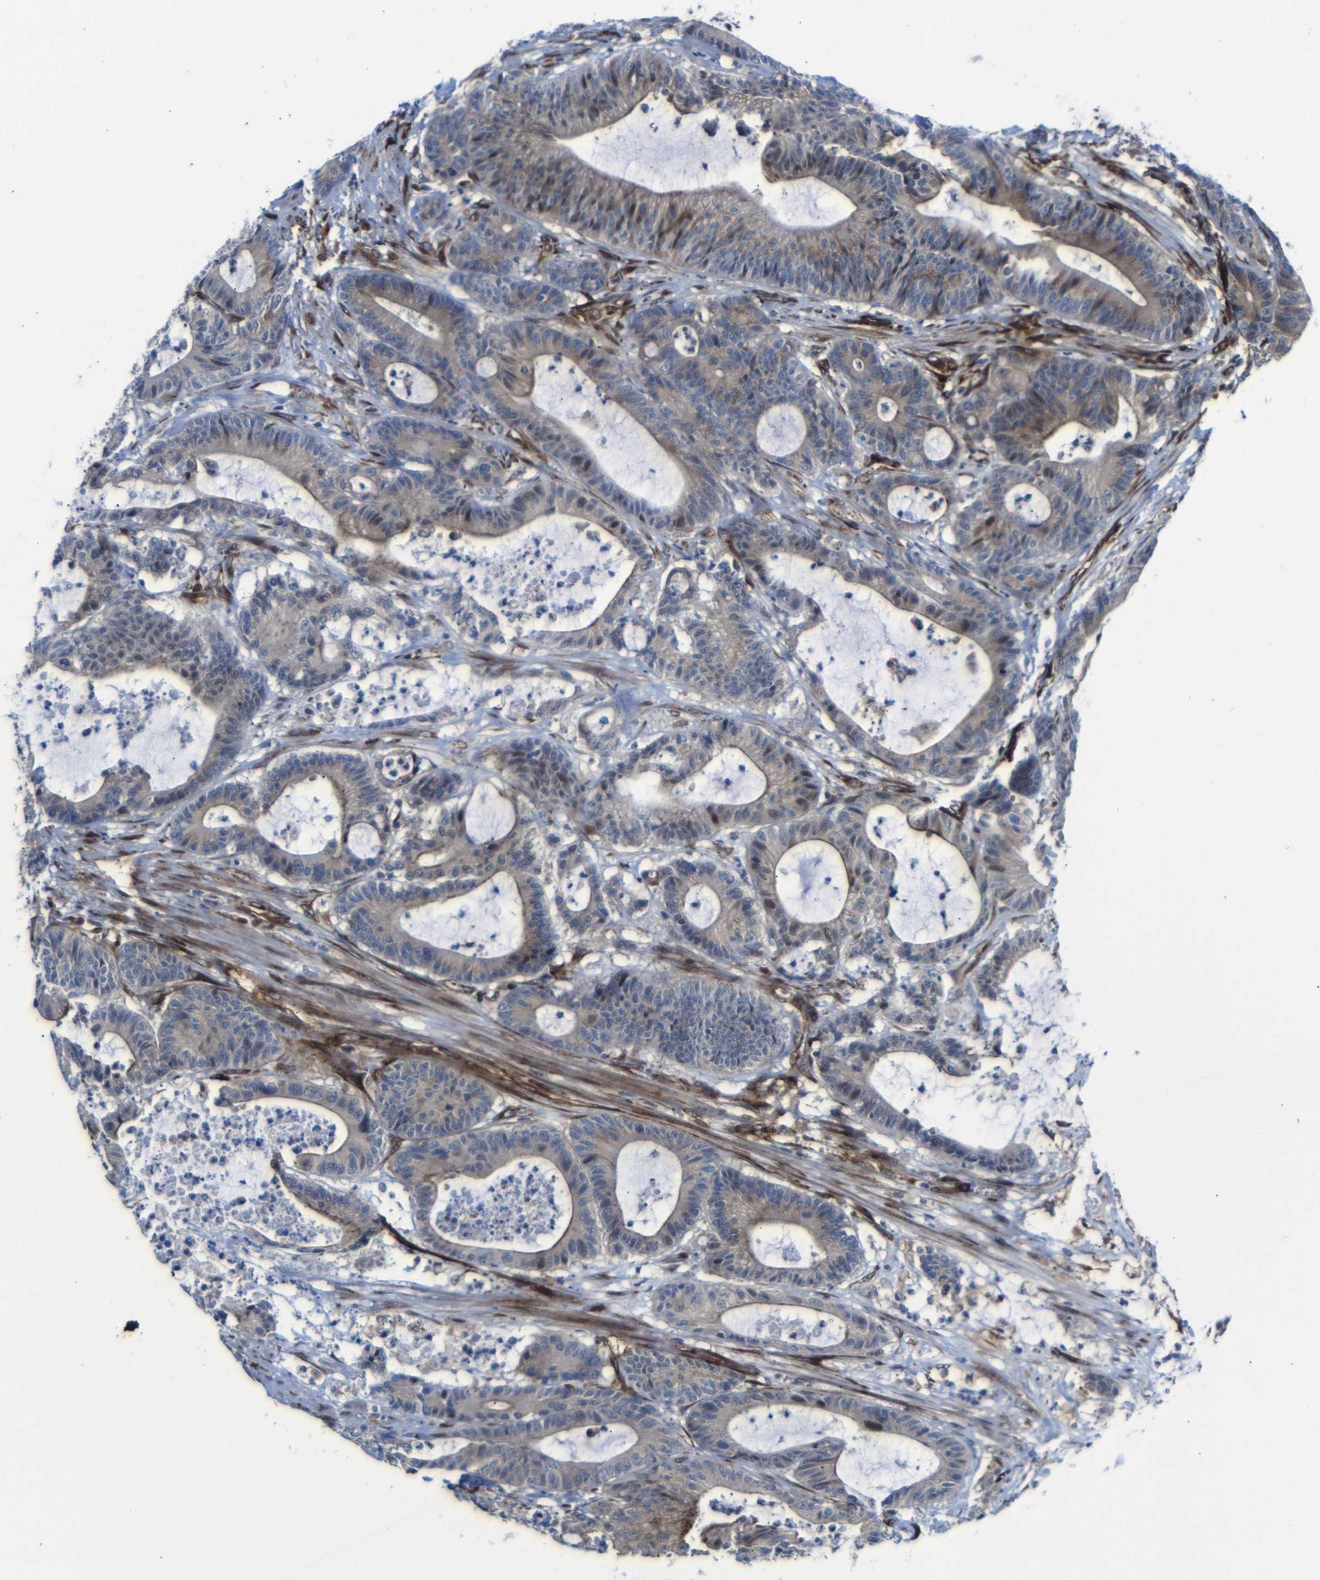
{"staining": {"intensity": "moderate", "quantity": ">75%", "location": "cytoplasmic/membranous"}, "tissue": "colorectal cancer", "cell_type": "Tumor cells", "image_type": "cancer", "snomed": [{"axis": "morphology", "description": "Adenocarcinoma, NOS"}, {"axis": "topography", "description": "Colon"}], "caption": "Colorectal cancer stained with a protein marker displays moderate staining in tumor cells.", "gene": "PARP14", "patient": {"sex": "female", "age": 84}}